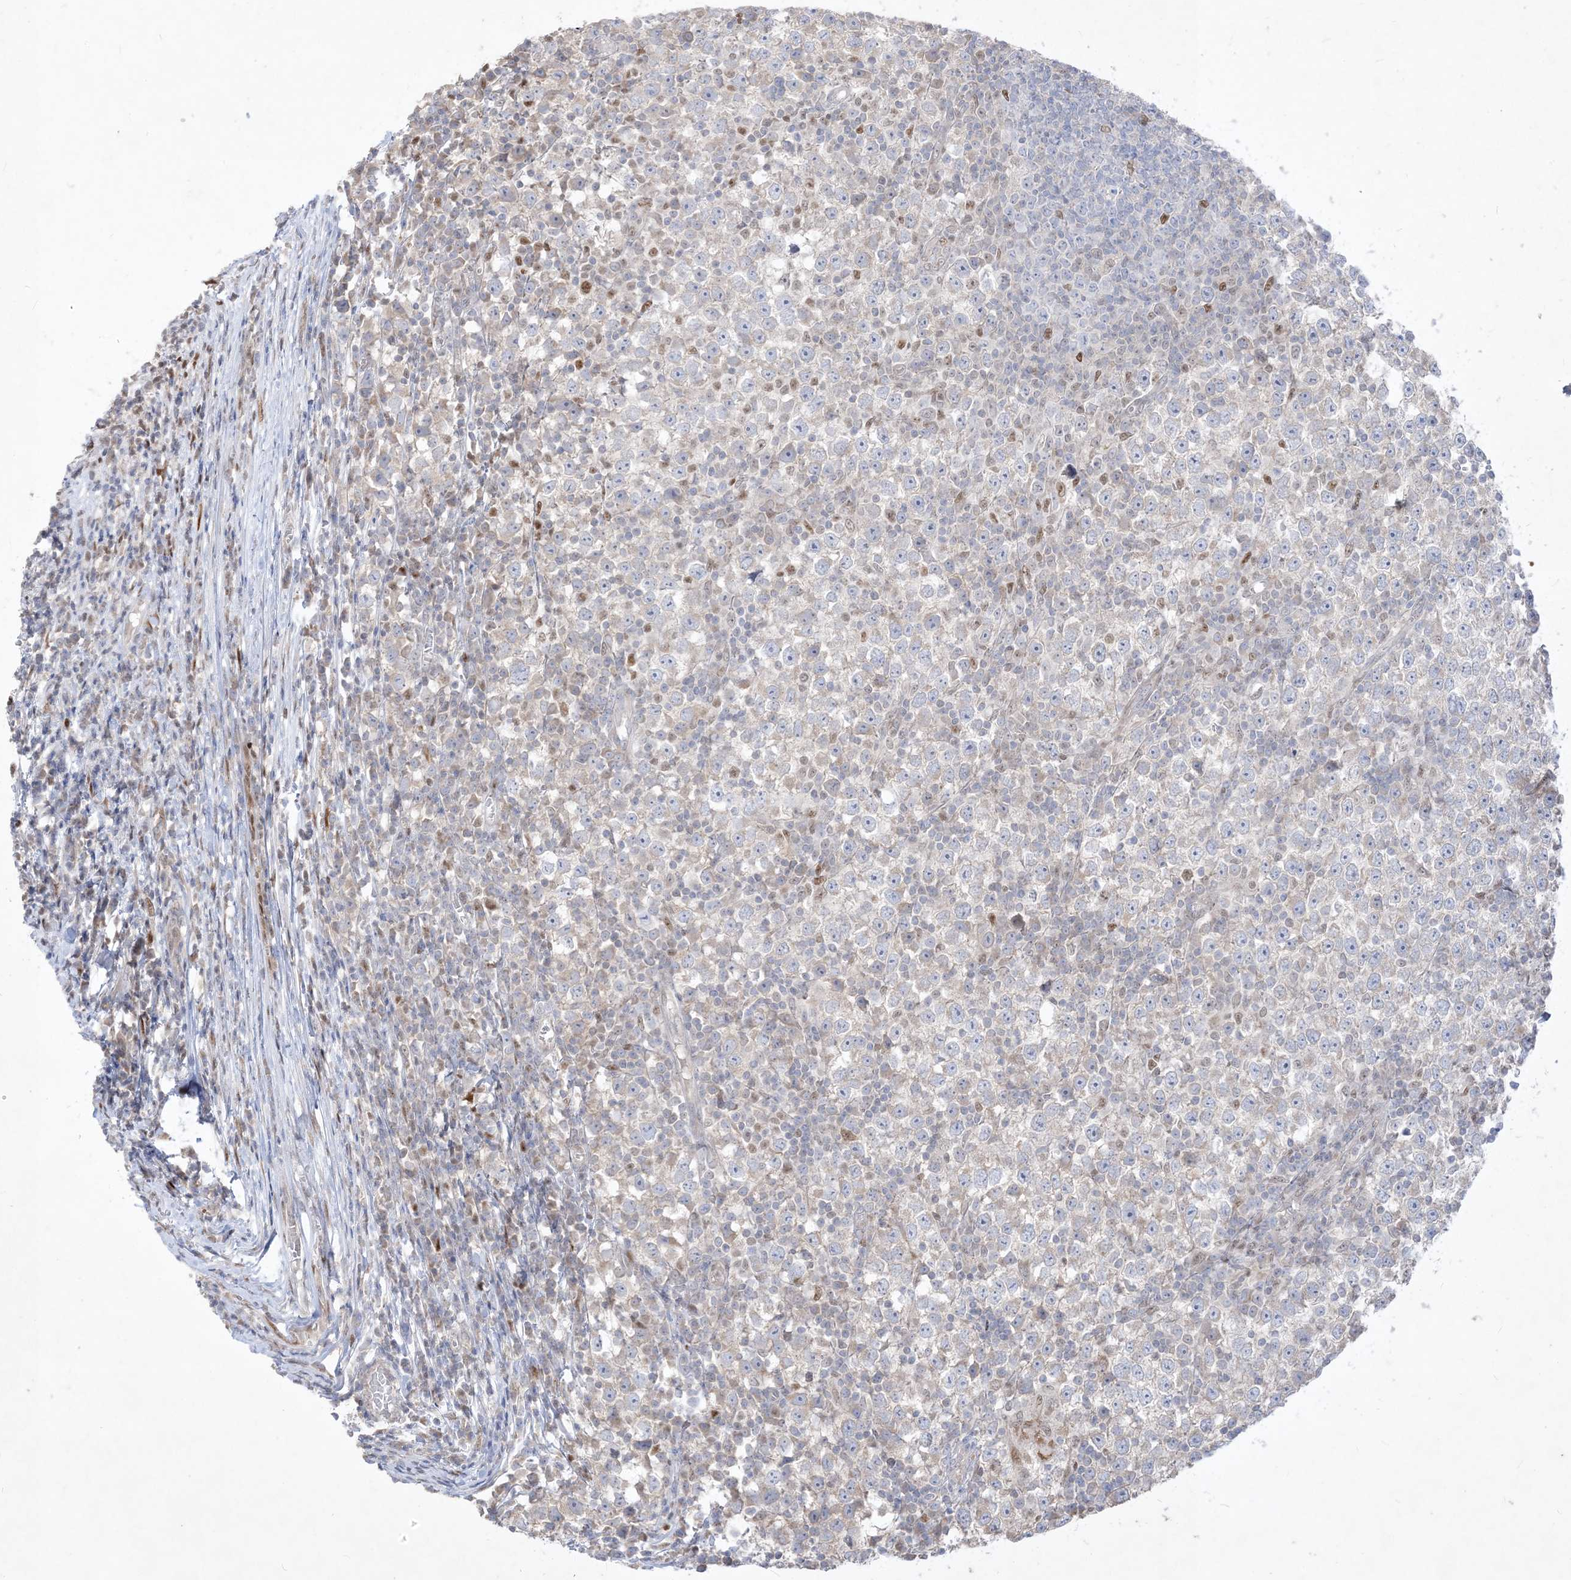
{"staining": {"intensity": "negative", "quantity": "none", "location": "none"}, "tissue": "testis cancer", "cell_type": "Tumor cells", "image_type": "cancer", "snomed": [{"axis": "morphology", "description": "Seminoma, NOS"}, {"axis": "topography", "description": "Testis"}], "caption": "Immunohistochemical staining of human seminoma (testis) exhibits no significant positivity in tumor cells. (DAB IHC visualized using brightfield microscopy, high magnification).", "gene": "BHLHE40", "patient": {"sex": "male", "age": 65}}